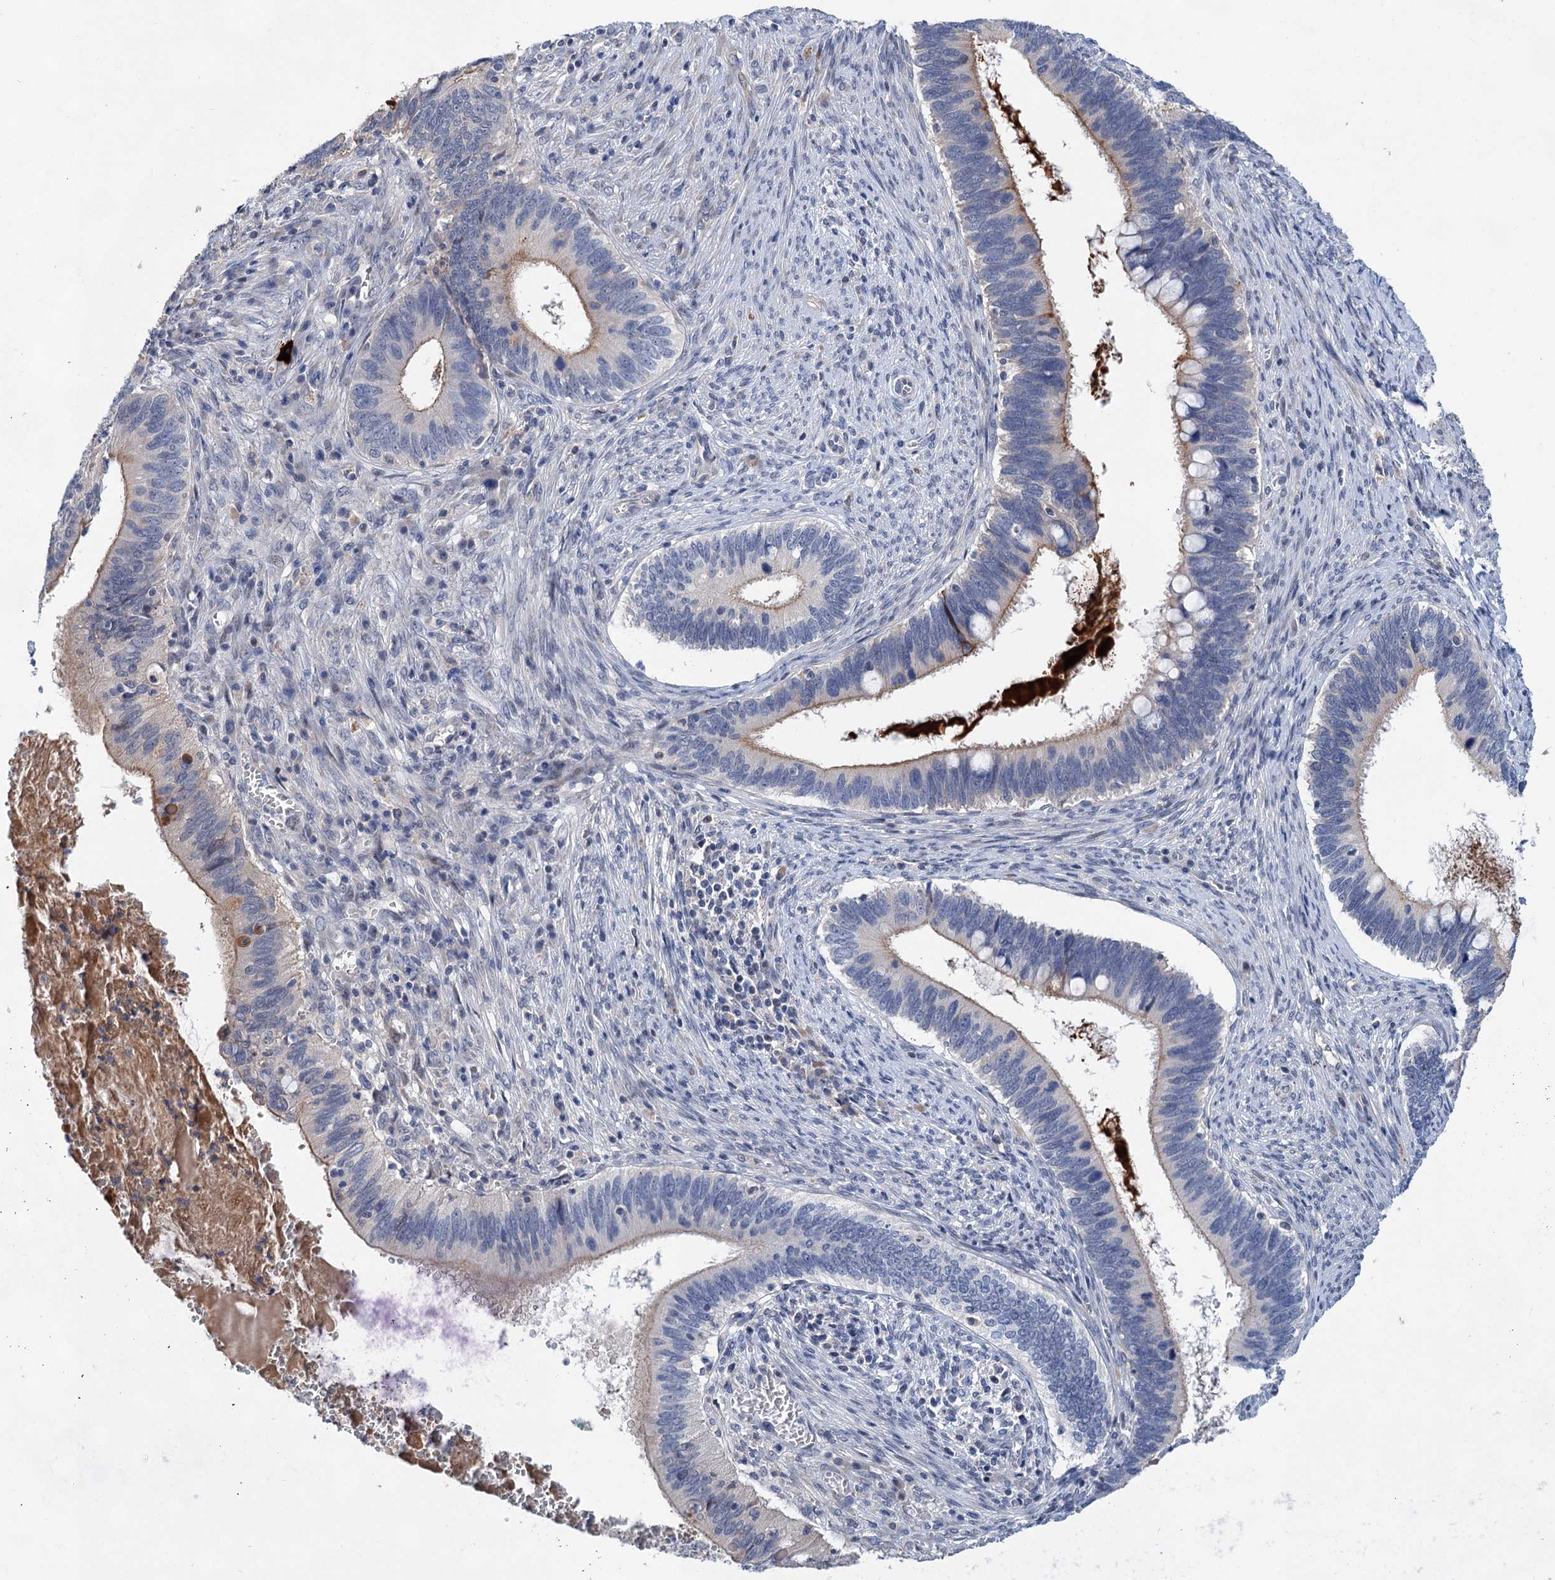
{"staining": {"intensity": "moderate", "quantity": "25%-75%", "location": "cytoplasmic/membranous"}, "tissue": "cervical cancer", "cell_type": "Tumor cells", "image_type": "cancer", "snomed": [{"axis": "morphology", "description": "Adenocarcinoma, NOS"}, {"axis": "topography", "description": "Cervix"}], "caption": "Human cervical cancer stained for a protein (brown) shows moderate cytoplasmic/membranous positive positivity in approximately 25%-75% of tumor cells.", "gene": "MORN3", "patient": {"sex": "female", "age": 42}}